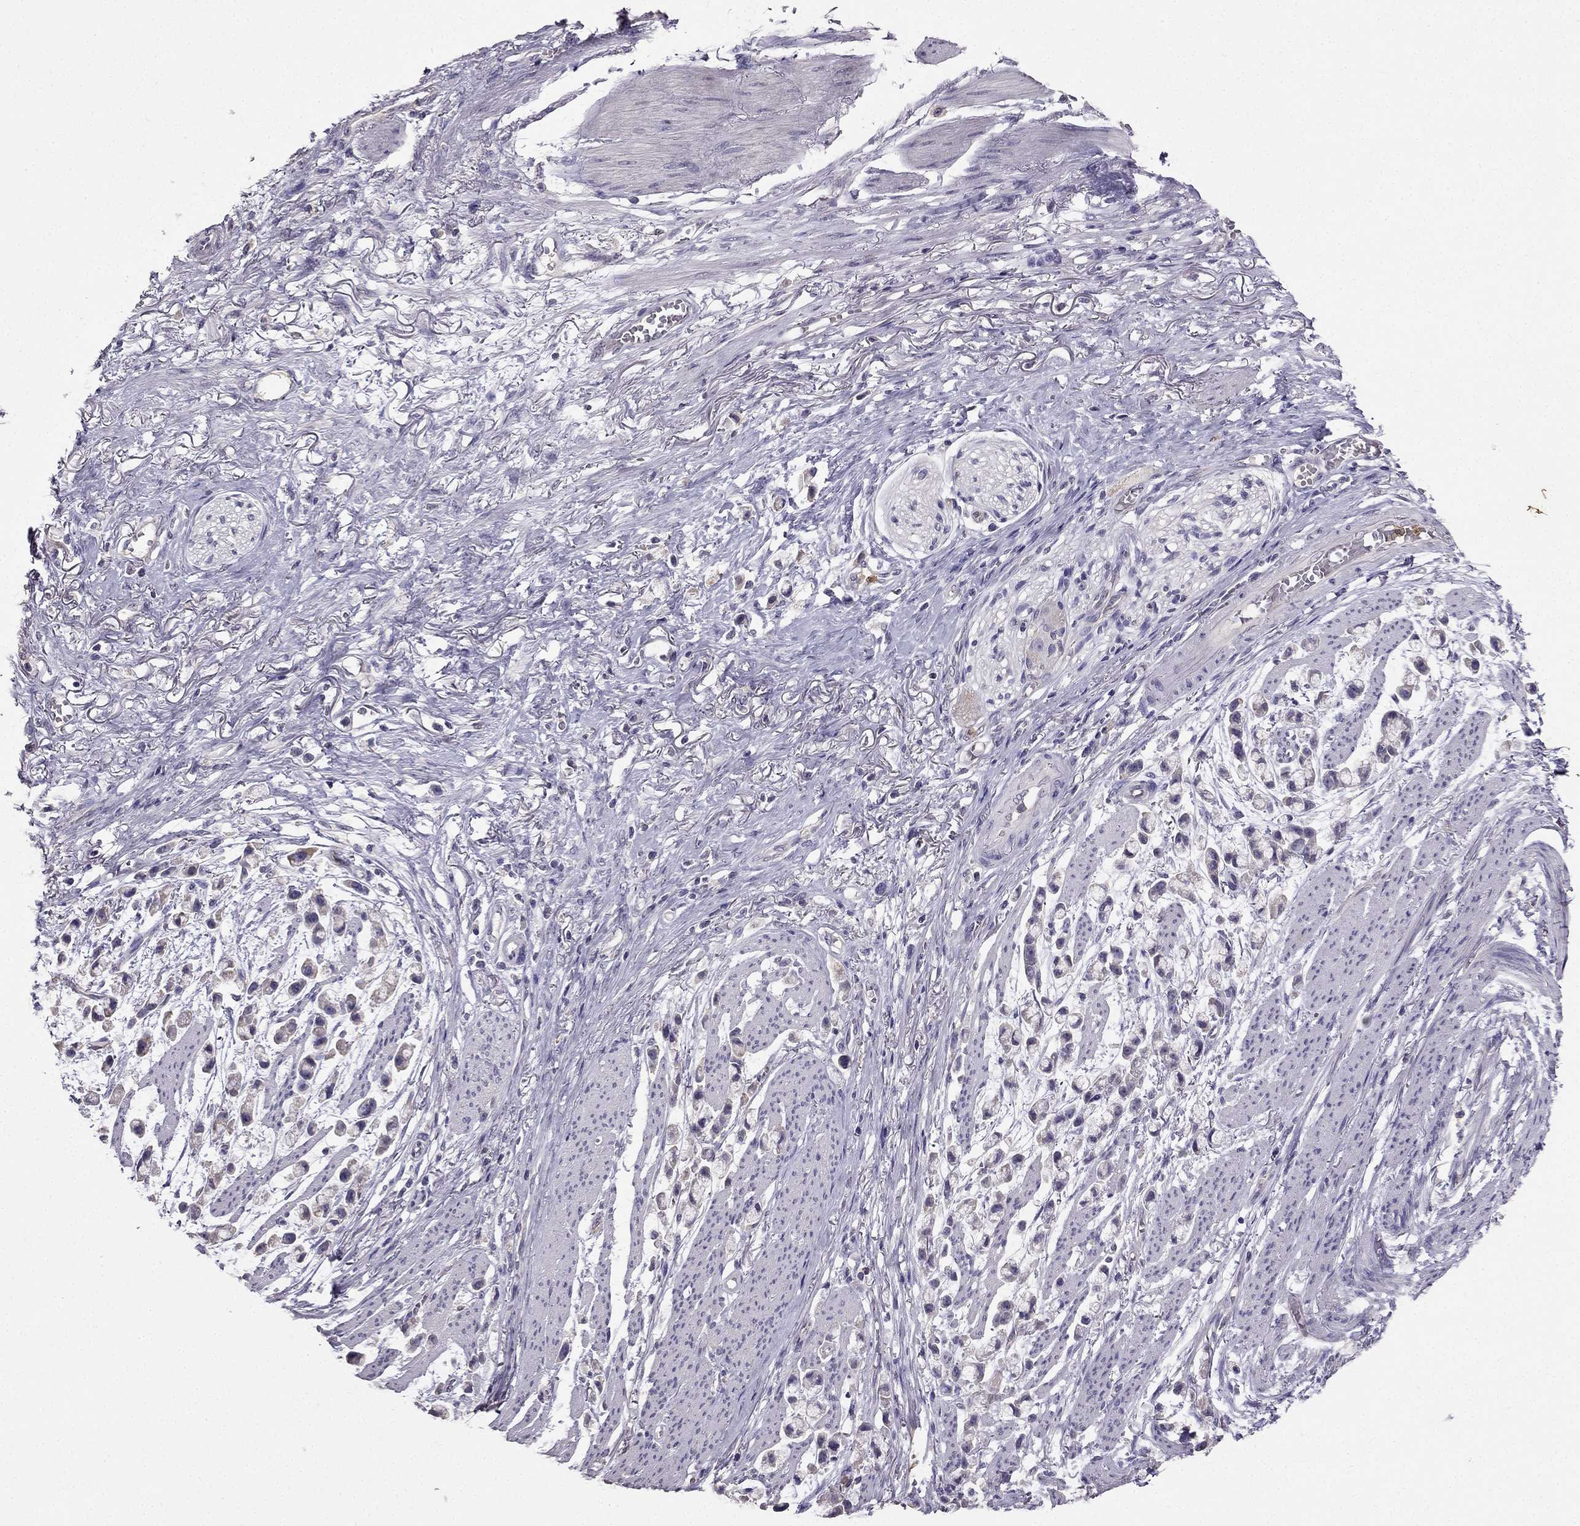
{"staining": {"intensity": "negative", "quantity": "none", "location": "none"}, "tissue": "stomach cancer", "cell_type": "Tumor cells", "image_type": "cancer", "snomed": [{"axis": "morphology", "description": "Adenocarcinoma, NOS"}, {"axis": "topography", "description": "Stomach"}], "caption": "This is an IHC micrograph of adenocarcinoma (stomach). There is no expression in tumor cells.", "gene": "RFLNB", "patient": {"sex": "female", "age": 81}}